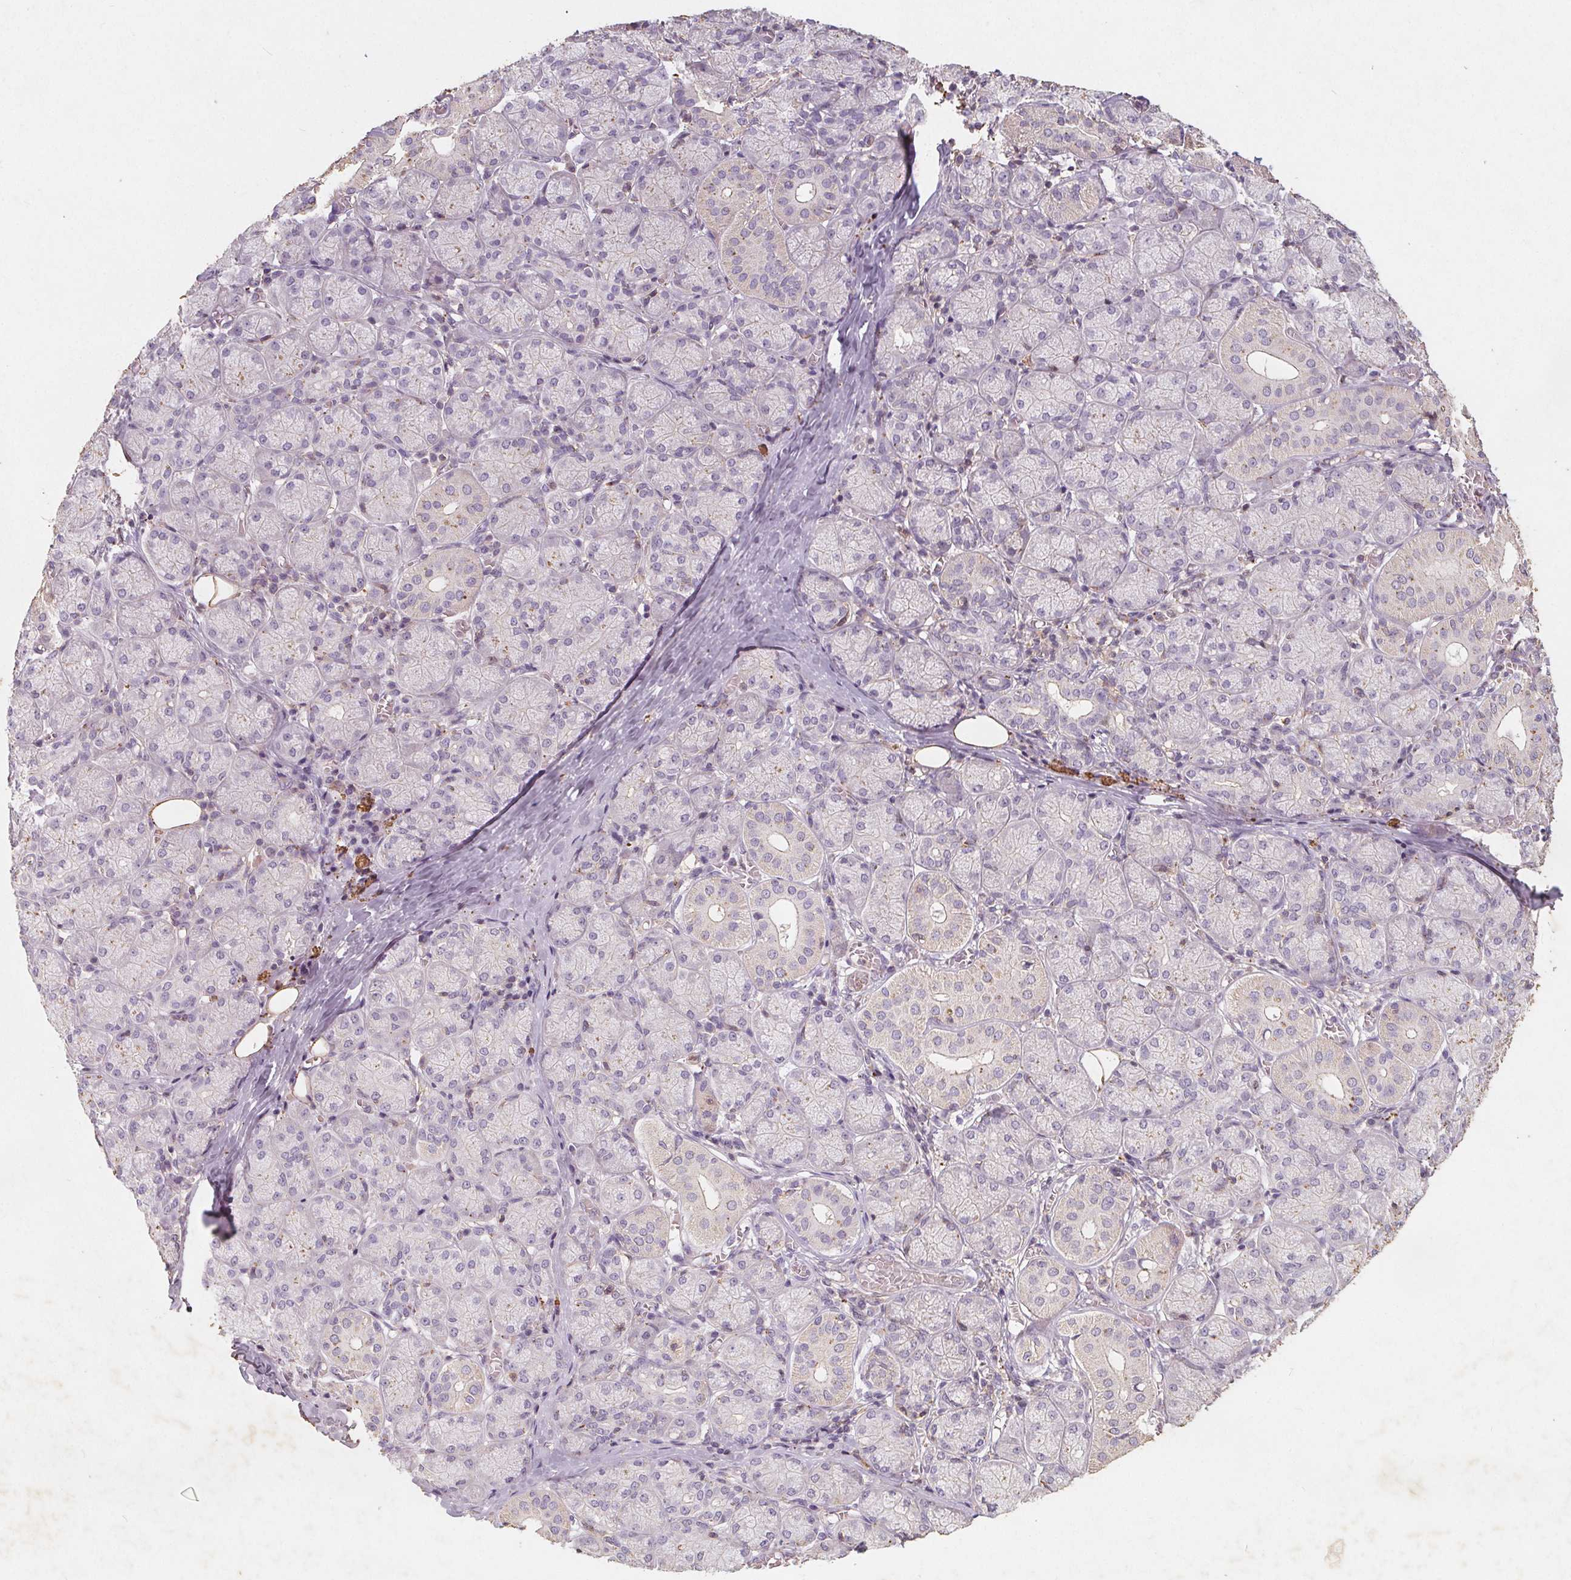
{"staining": {"intensity": "negative", "quantity": "none", "location": "none"}, "tissue": "salivary gland", "cell_type": "Glandular cells", "image_type": "normal", "snomed": [{"axis": "morphology", "description": "Normal tissue, NOS"}, {"axis": "topography", "description": "Salivary gland"}, {"axis": "topography", "description": "Peripheral nerve tissue"}], "caption": "Immunohistochemistry (IHC) micrograph of benign human salivary gland stained for a protein (brown), which reveals no expression in glandular cells.", "gene": "C19orf84", "patient": {"sex": "female", "age": 24}}